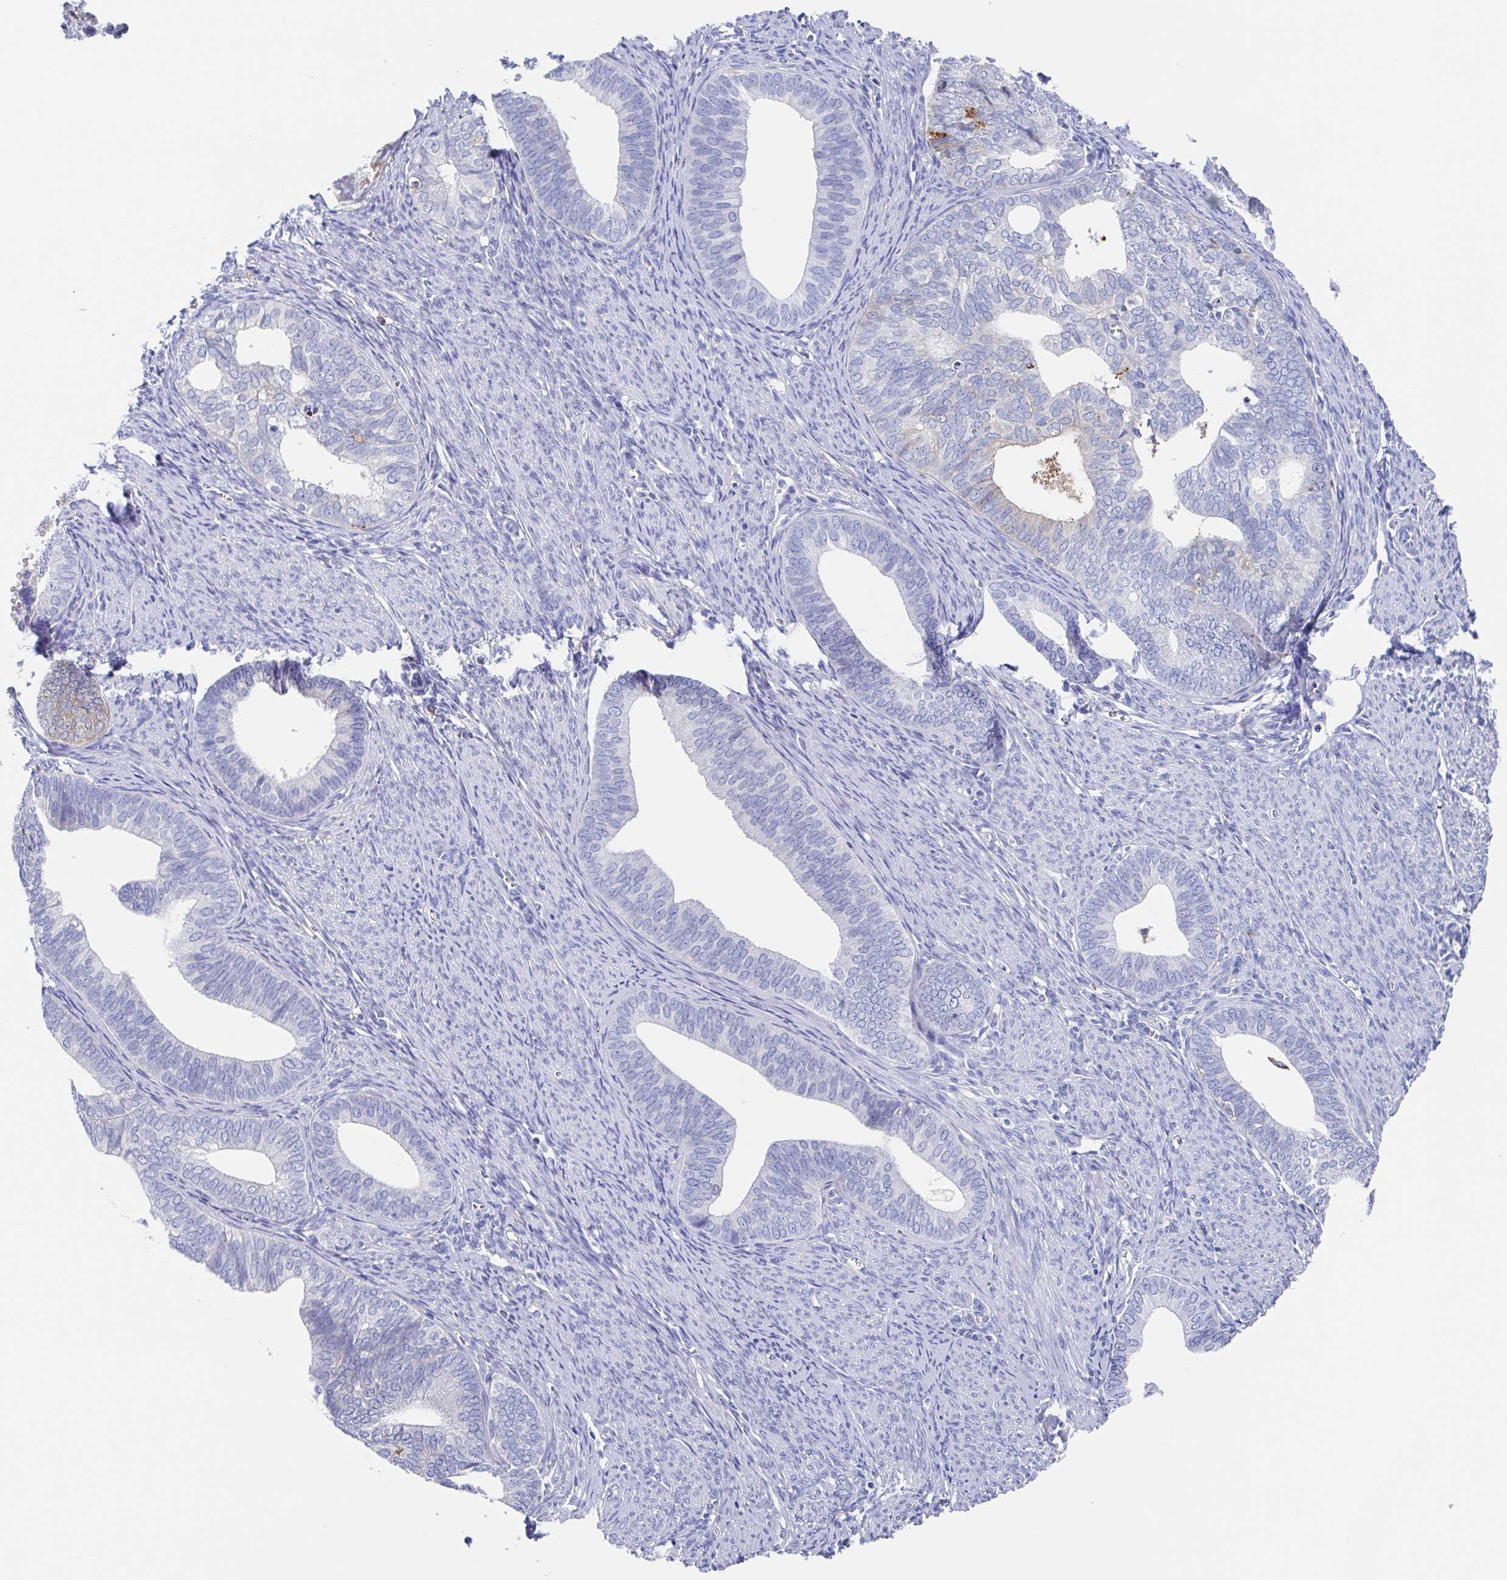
{"staining": {"intensity": "negative", "quantity": "none", "location": "none"}, "tissue": "endometrial cancer", "cell_type": "Tumor cells", "image_type": "cancer", "snomed": [{"axis": "morphology", "description": "Adenocarcinoma, NOS"}, {"axis": "topography", "description": "Endometrium"}], "caption": "IHC of human endometrial adenocarcinoma reveals no staining in tumor cells.", "gene": "FCGR3A", "patient": {"sex": "female", "age": 75}}